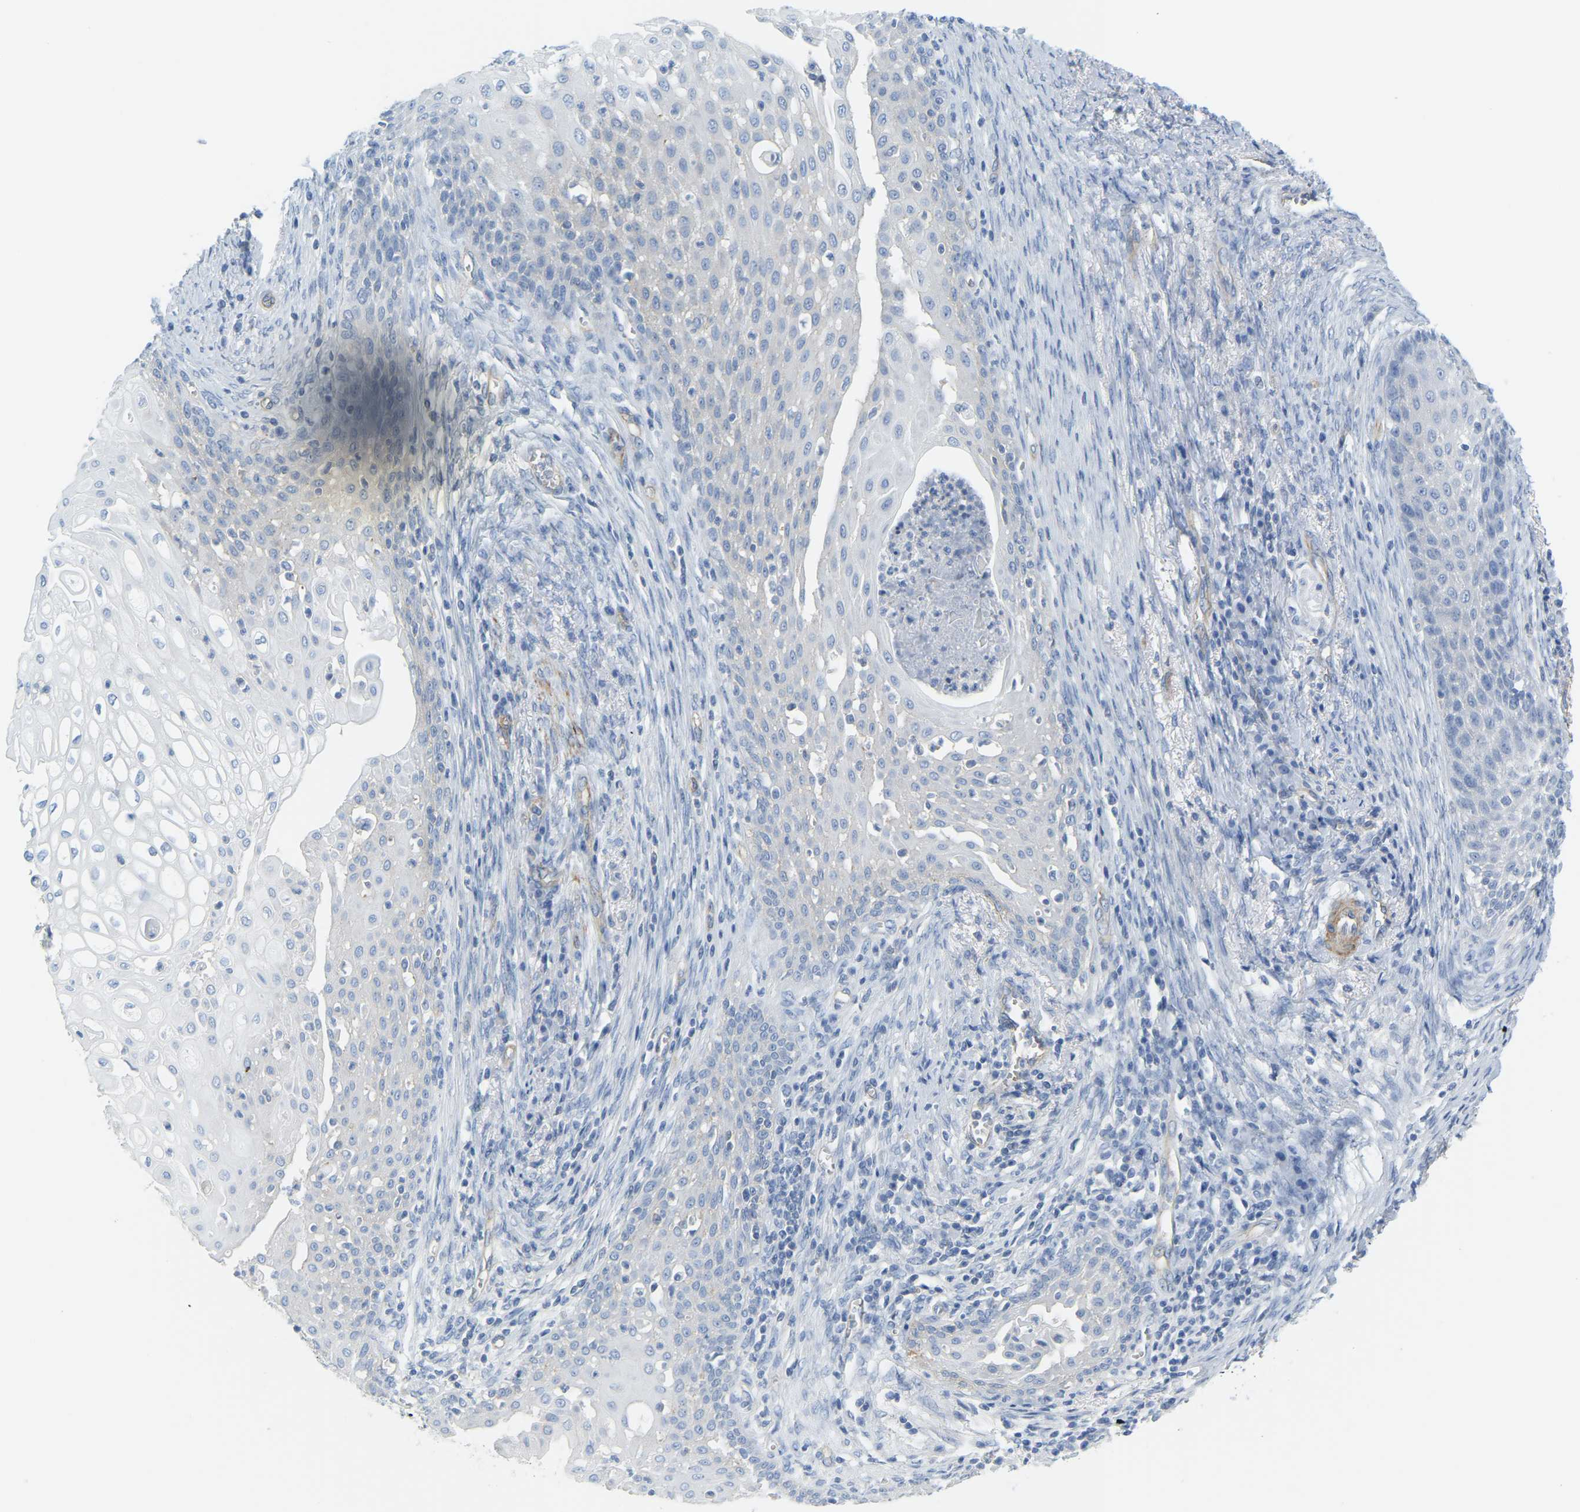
{"staining": {"intensity": "negative", "quantity": "none", "location": "none"}, "tissue": "cervical cancer", "cell_type": "Tumor cells", "image_type": "cancer", "snomed": [{"axis": "morphology", "description": "Adenocarcinoma, NOS"}, {"axis": "topography", "description": "Cervix"}], "caption": "IHC image of cervical adenocarcinoma stained for a protein (brown), which exhibits no positivity in tumor cells.", "gene": "MYL3", "patient": {"sex": "female", "age": 44}}